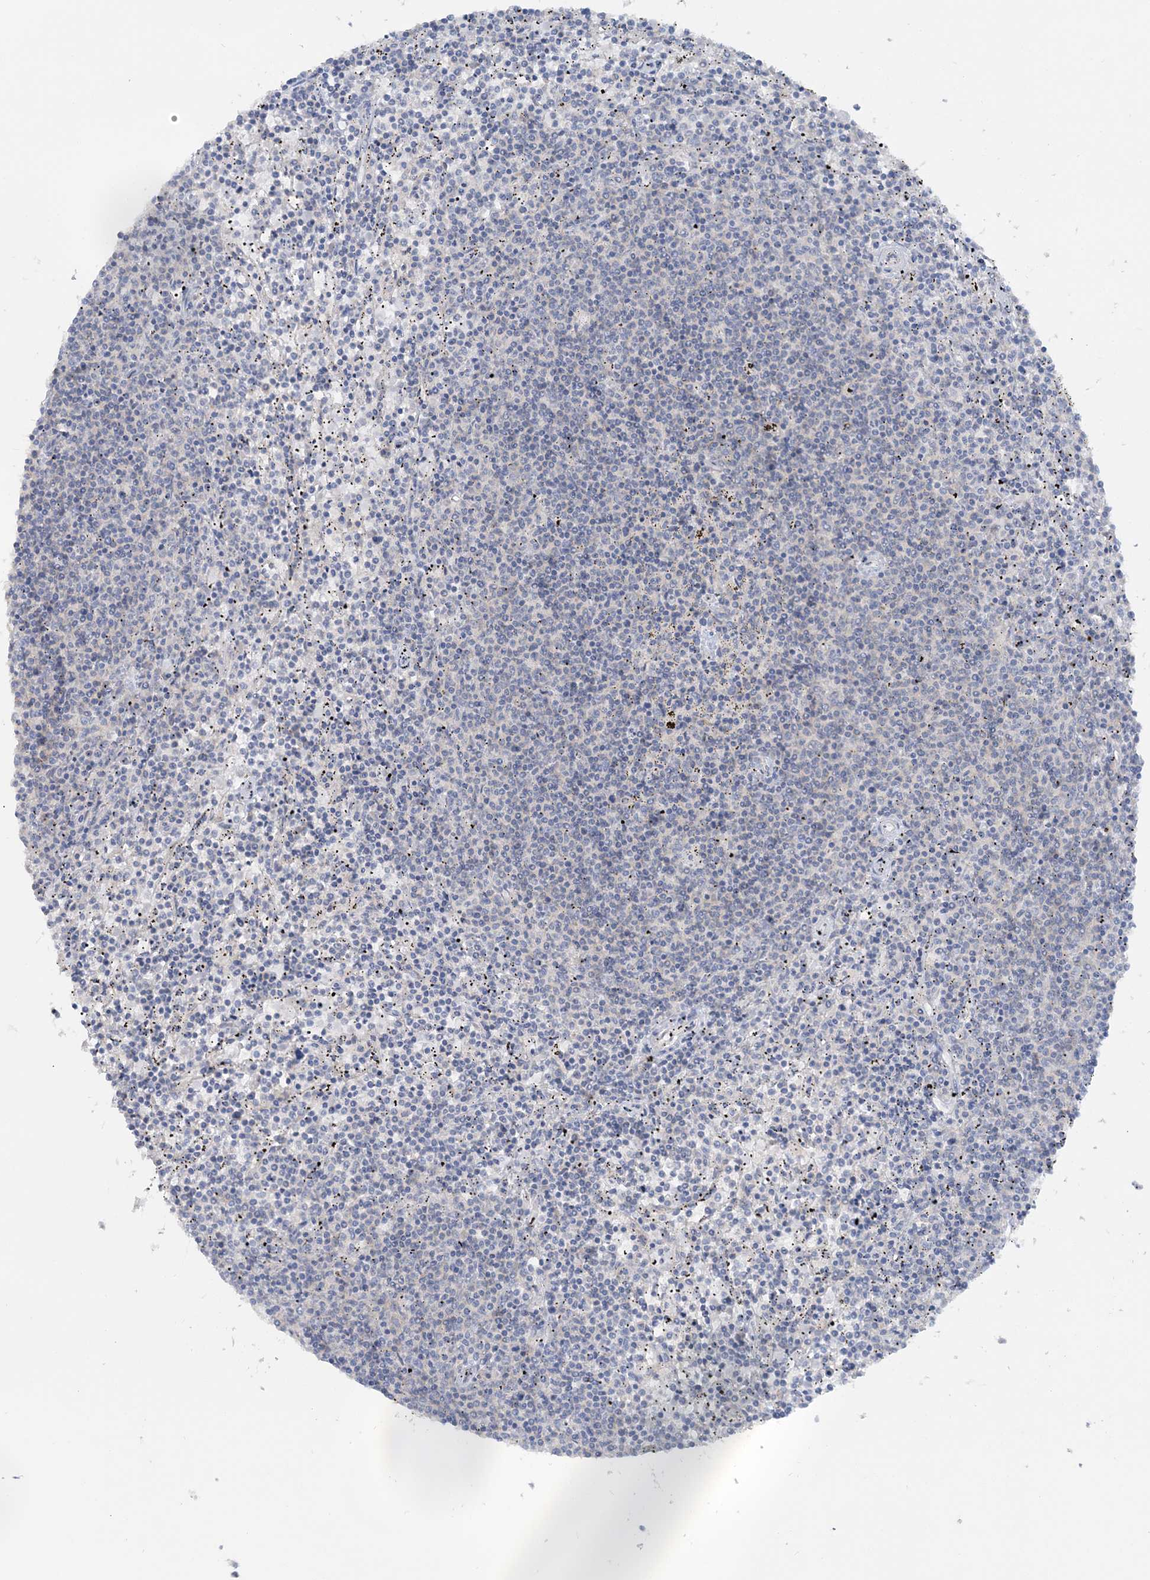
{"staining": {"intensity": "negative", "quantity": "none", "location": "none"}, "tissue": "lymphoma", "cell_type": "Tumor cells", "image_type": "cancer", "snomed": [{"axis": "morphology", "description": "Malignant lymphoma, non-Hodgkin's type, Low grade"}, {"axis": "topography", "description": "Spleen"}], "caption": "Protein analysis of low-grade malignant lymphoma, non-Hodgkin's type demonstrates no significant expression in tumor cells. Brightfield microscopy of immunohistochemistry stained with DAB (3,3'-diaminobenzidine) (brown) and hematoxylin (blue), captured at high magnification.", "gene": "TBC1D5", "patient": {"sex": "female", "age": 50}}